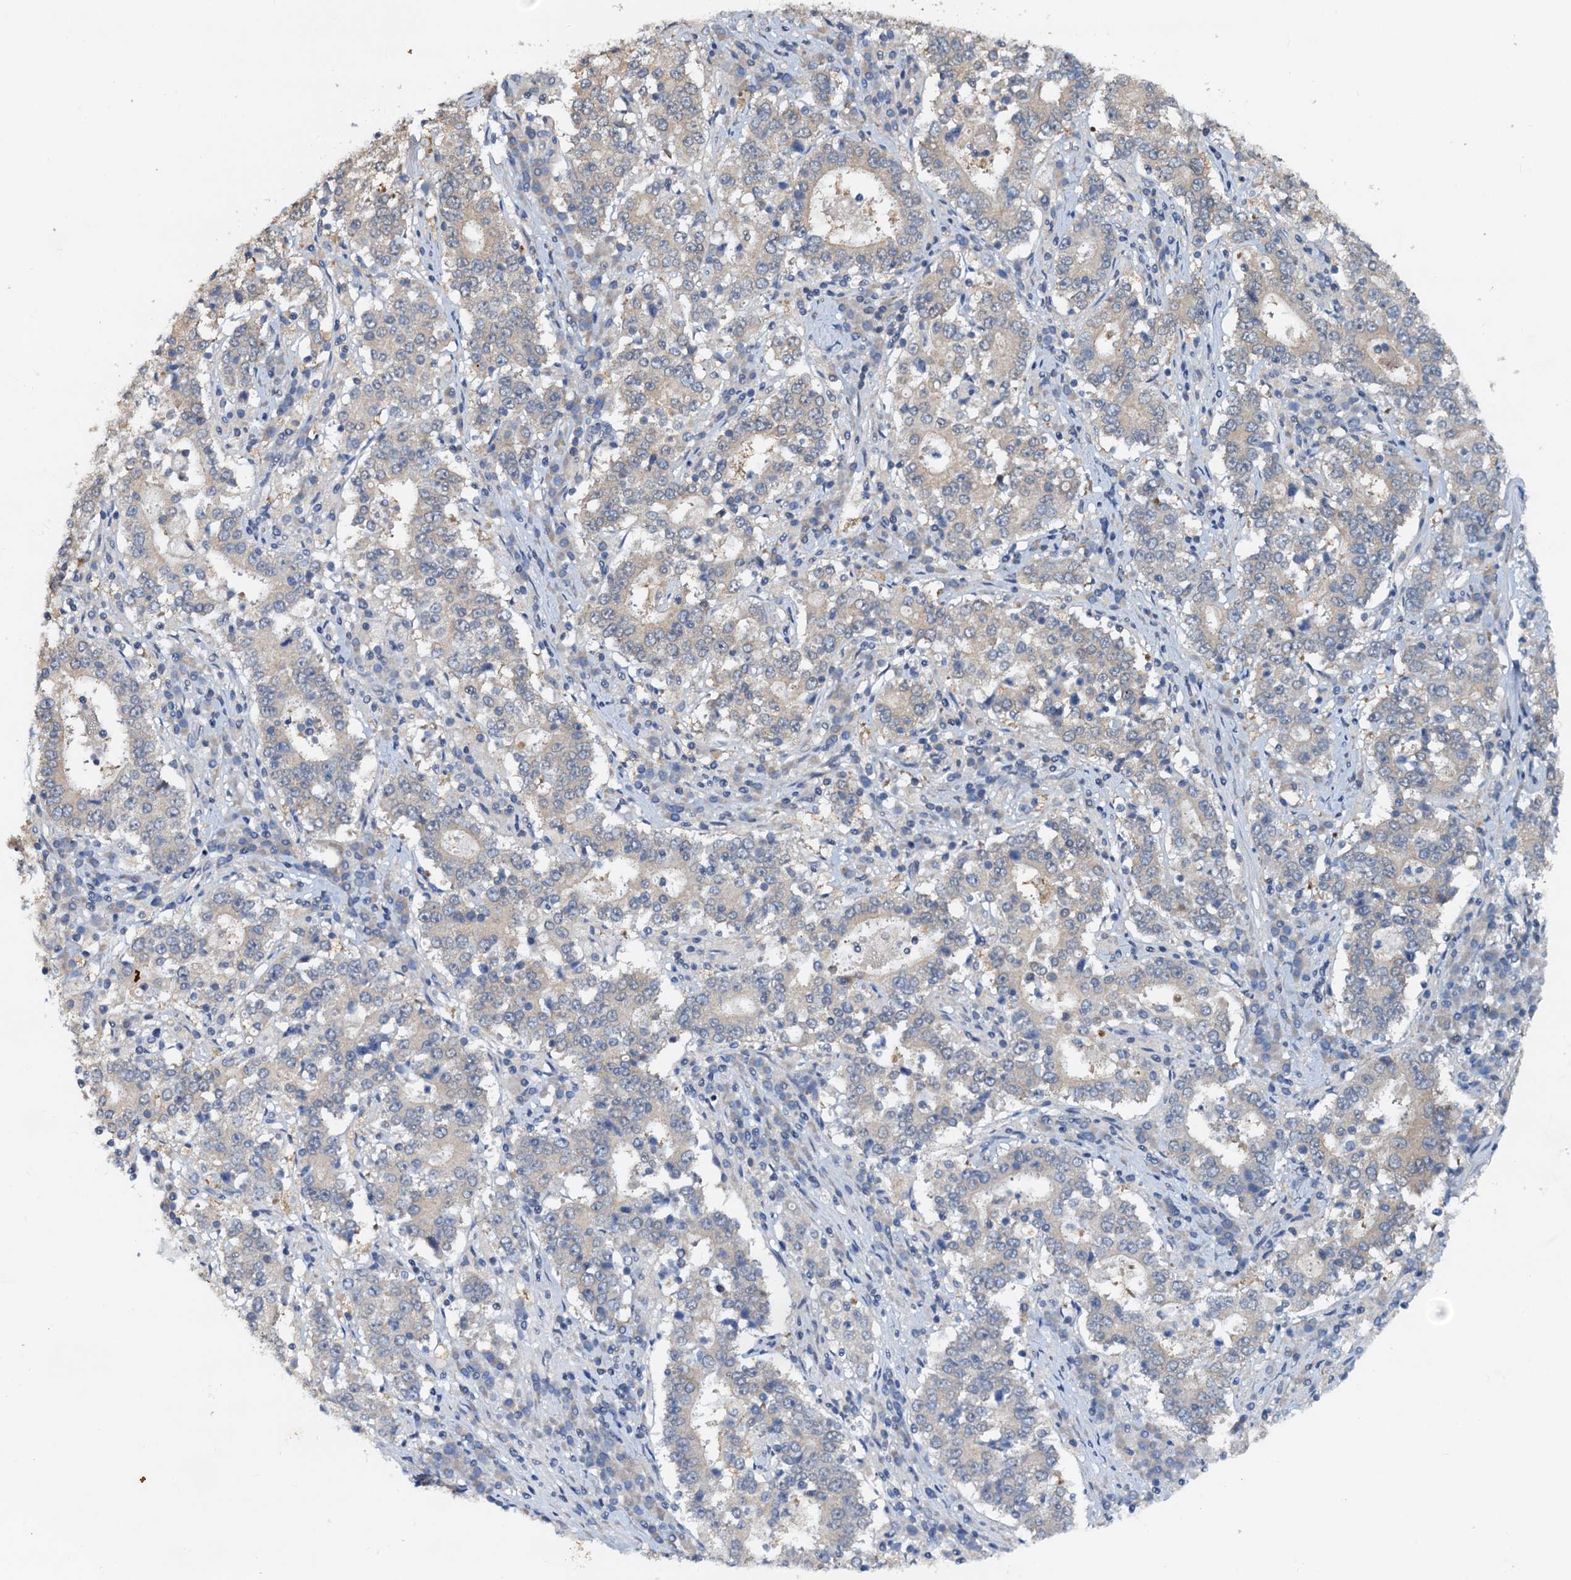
{"staining": {"intensity": "negative", "quantity": "none", "location": "none"}, "tissue": "stomach cancer", "cell_type": "Tumor cells", "image_type": "cancer", "snomed": [{"axis": "morphology", "description": "Adenocarcinoma, NOS"}, {"axis": "topography", "description": "Stomach"}], "caption": "Immunohistochemical staining of stomach adenocarcinoma shows no significant positivity in tumor cells.", "gene": "PTGES3", "patient": {"sex": "male", "age": 59}}